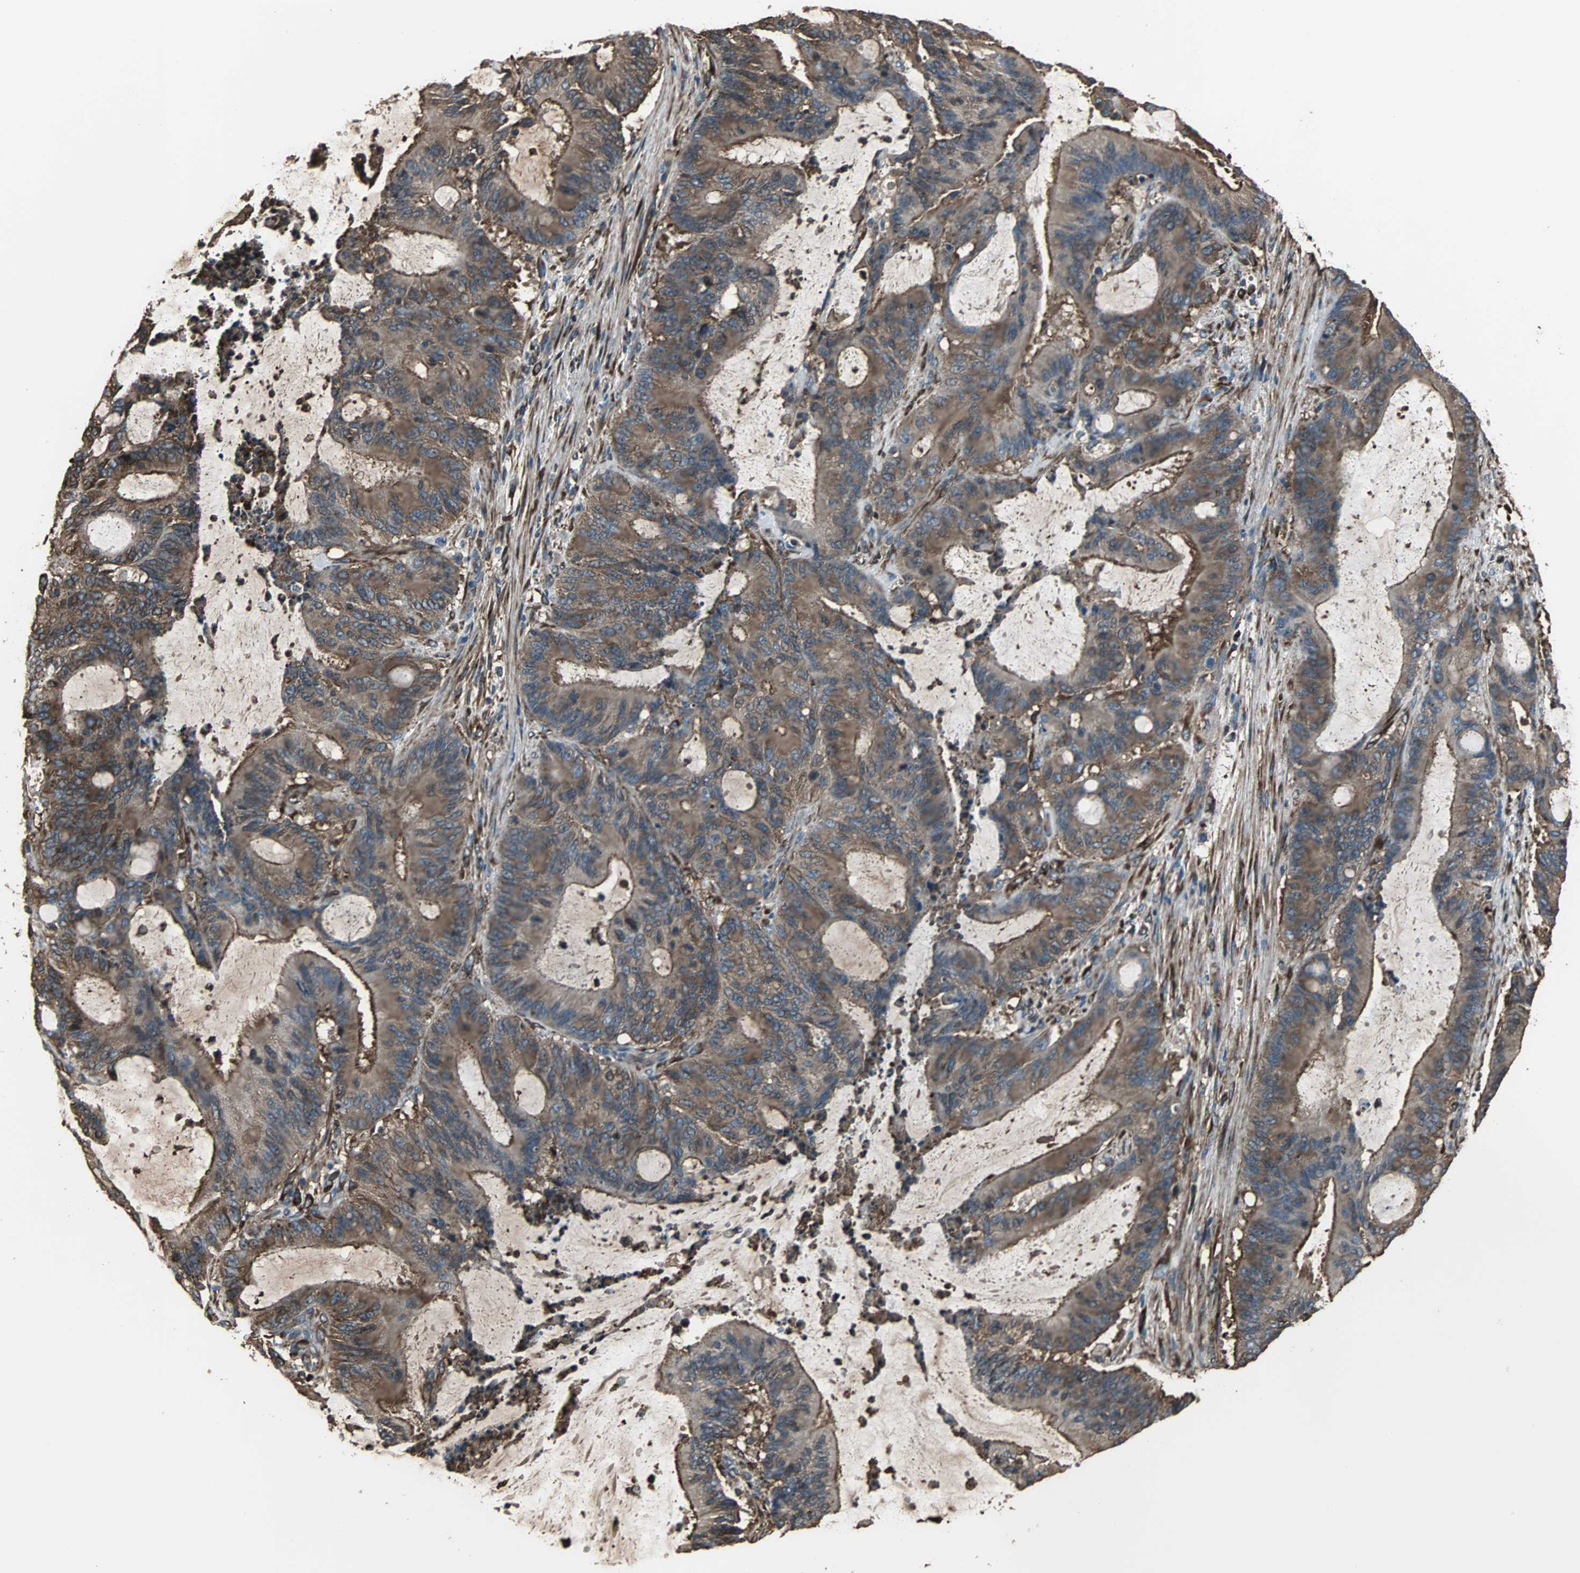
{"staining": {"intensity": "strong", "quantity": ">75%", "location": "cytoplasmic/membranous"}, "tissue": "liver cancer", "cell_type": "Tumor cells", "image_type": "cancer", "snomed": [{"axis": "morphology", "description": "Cholangiocarcinoma"}, {"axis": "topography", "description": "Liver"}], "caption": "Tumor cells reveal high levels of strong cytoplasmic/membranous staining in approximately >75% of cells in human cholangiocarcinoma (liver). (DAB (3,3'-diaminobenzidine) IHC, brown staining for protein, blue staining for nuclei).", "gene": "ACTN1", "patient": {"sex": "female", "age": 73}}